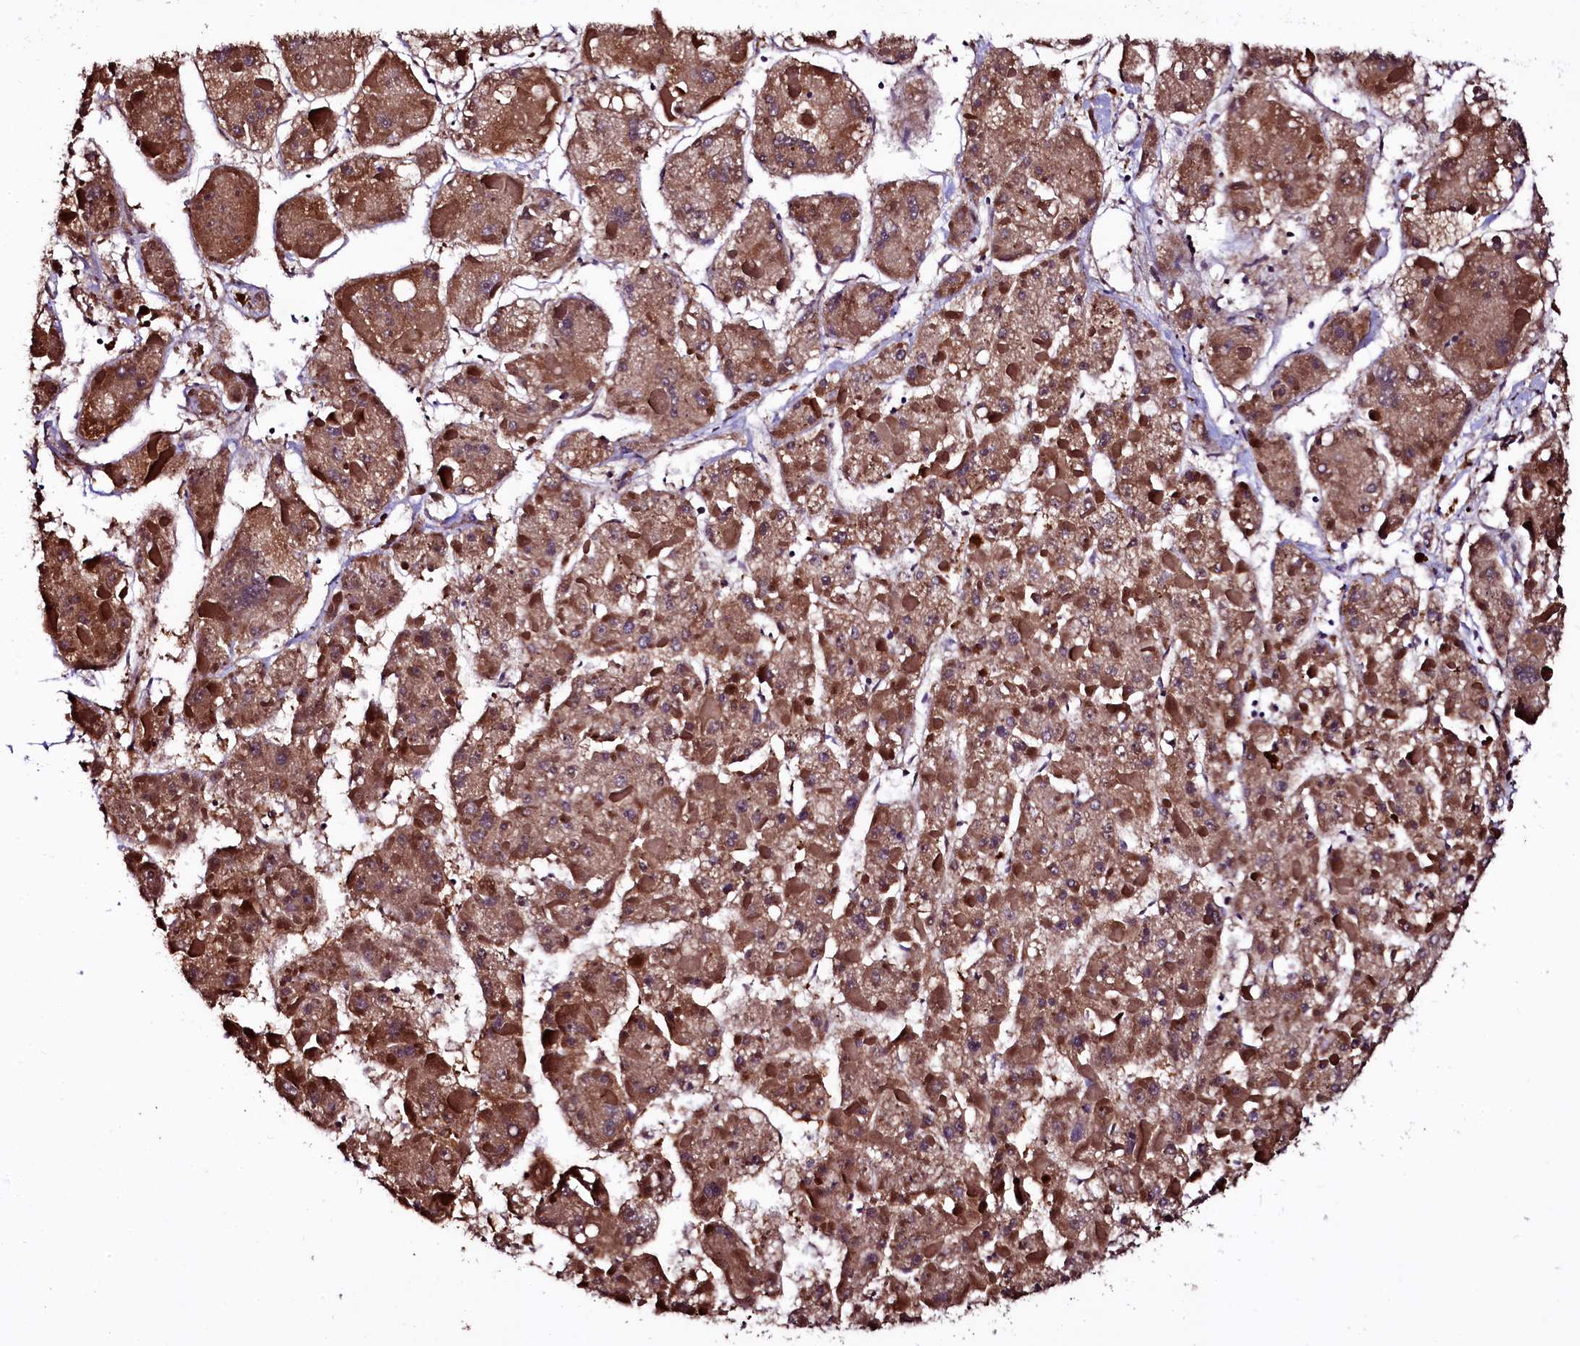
{"staining": {"intensity": "moderate", "quantity": ">75%", "location": "cytoplasmic/membranous"}, "tissue": "liver cancer", "cell_type": "Tumor cells", "image_type": "cancer", "snomed": [{"axis": "morphology", "description": "Carcinoma, Hepatocellular, NOS"}, {"axis": "topography", "description": "Liver"}], "caption": "Immunohistochemical staining of human liver cancer (hepatocellular carcinoma) shows medium levels of moderate cytoplasmic/membranous positivity in about >75% of tumor cells.", "gene": "N4BP1", "patient": {"sex": "female", "age": 73}}